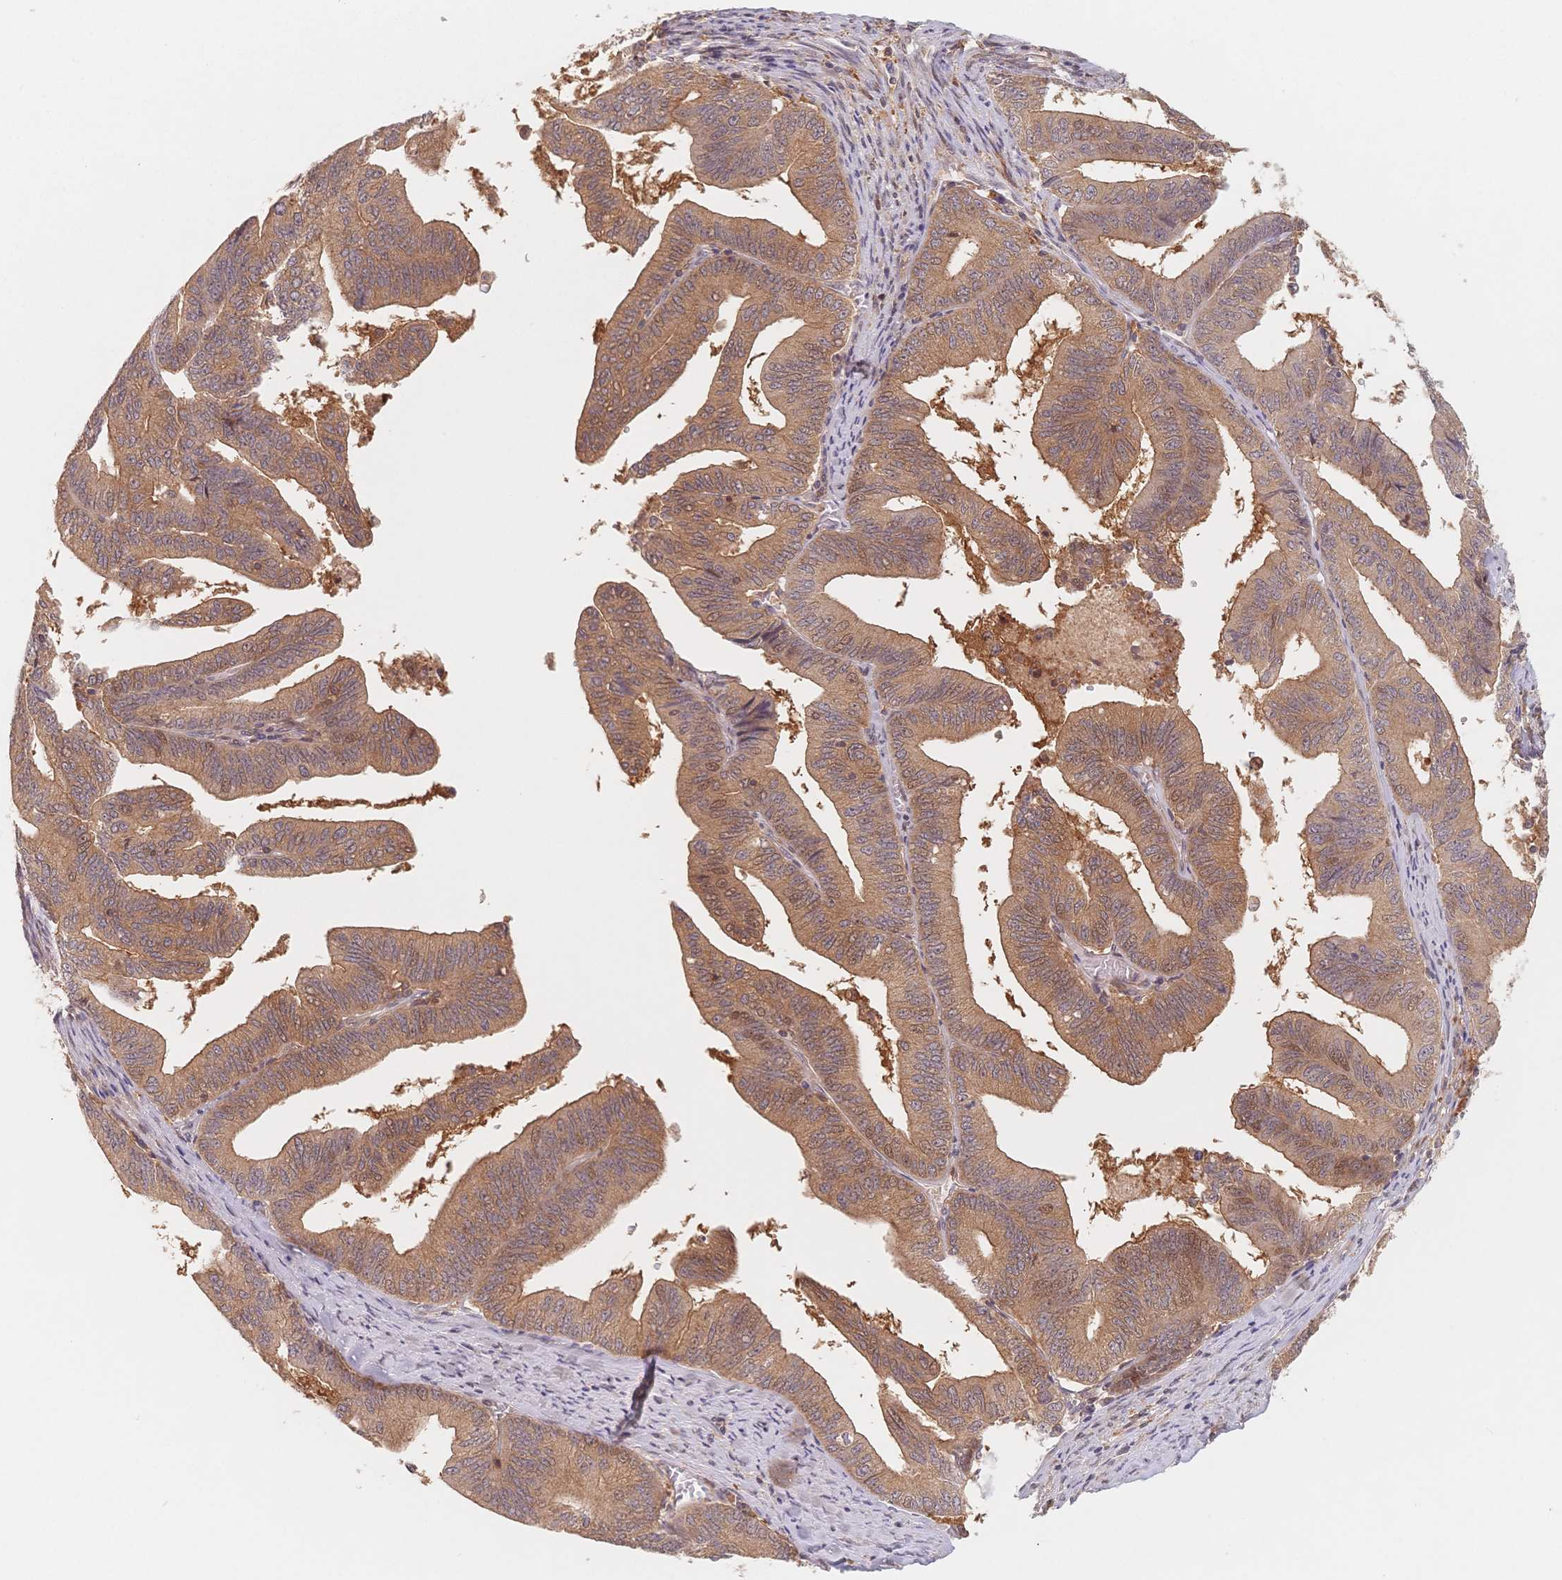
{"staining": {"intensity": "moderate", "quantity": ">75%", "location": "cytoplasmic/membranous"}, "tissue": "endometrial cancer", "cell_type": "Tumor cells", "image_type": "cancer", "snomed": [{"axis": "morphology", "description": "Adenocarcinoma, NOS"}, {"axis": "topography", "description": "Endometrium"}], "caption": "Endometrial adenocarcinoma tissue shows moderate cytoplasmic/membranous expression in approximately >75% of tumor cells, visualized by immunohistochemistry.", "gene": "C12orf75", "patient": {"sex": "female", "age": 65}}